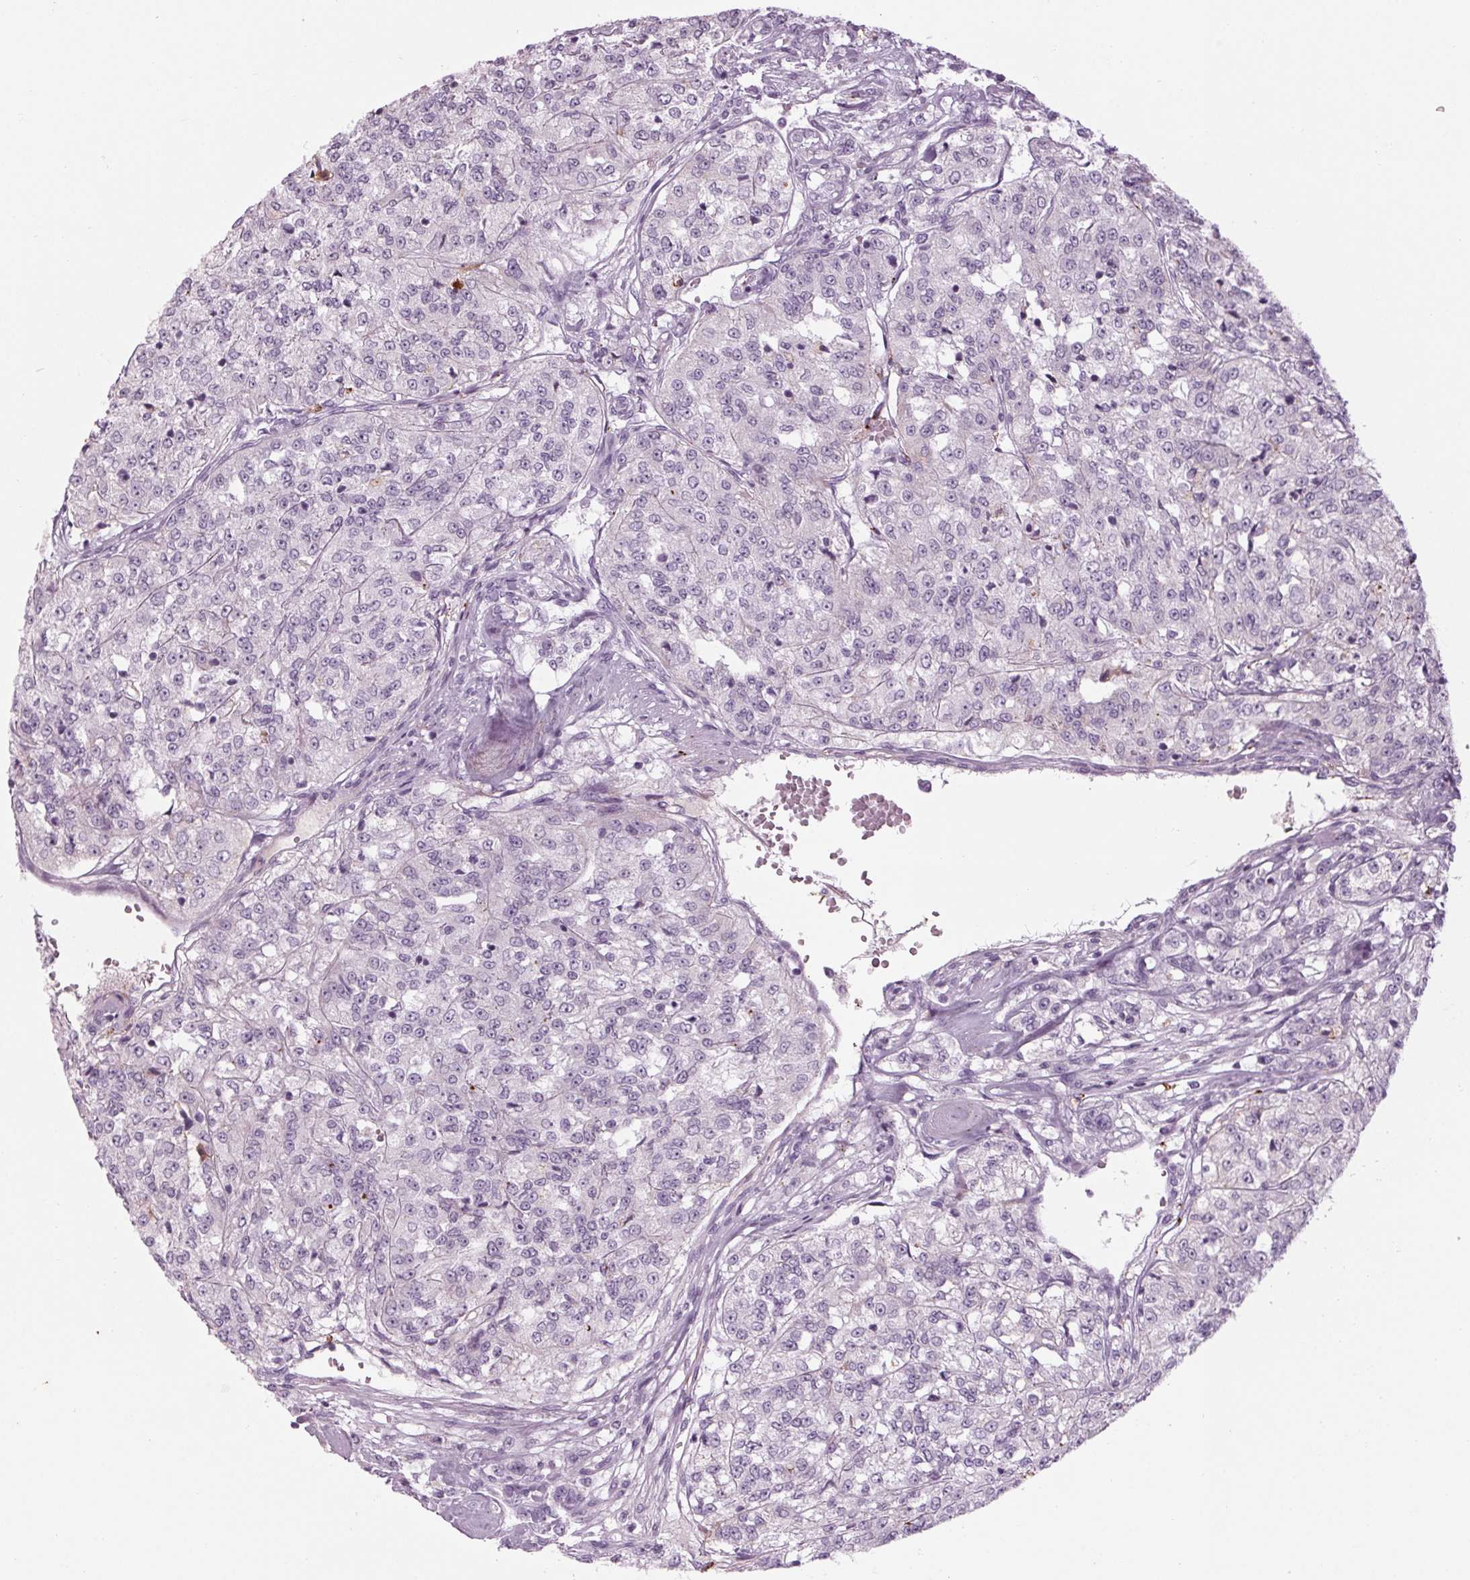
{"staining": {"intensity": "negative", "quantity": "none", "location": "none"}, "tissue": "renal cancer", "cell_type": "Tumor cells", "image_type": "cancer", "snomed": [{"axis": "morphology", "description": "Adenocarcinoma, NOS"}, {"axis": "topography", "description": "Kidney"}], "caption": "IHC of human renal adenocarcinoma exhibits no staining in tumor cells. The staining is performed using DAB (3,3'-diaminobenzidine) brown chromogen with nuclei counter-stained in using hematoxylin.", "gene": "CYP3A43", "patient": {"sex": "female", "age": 63}}